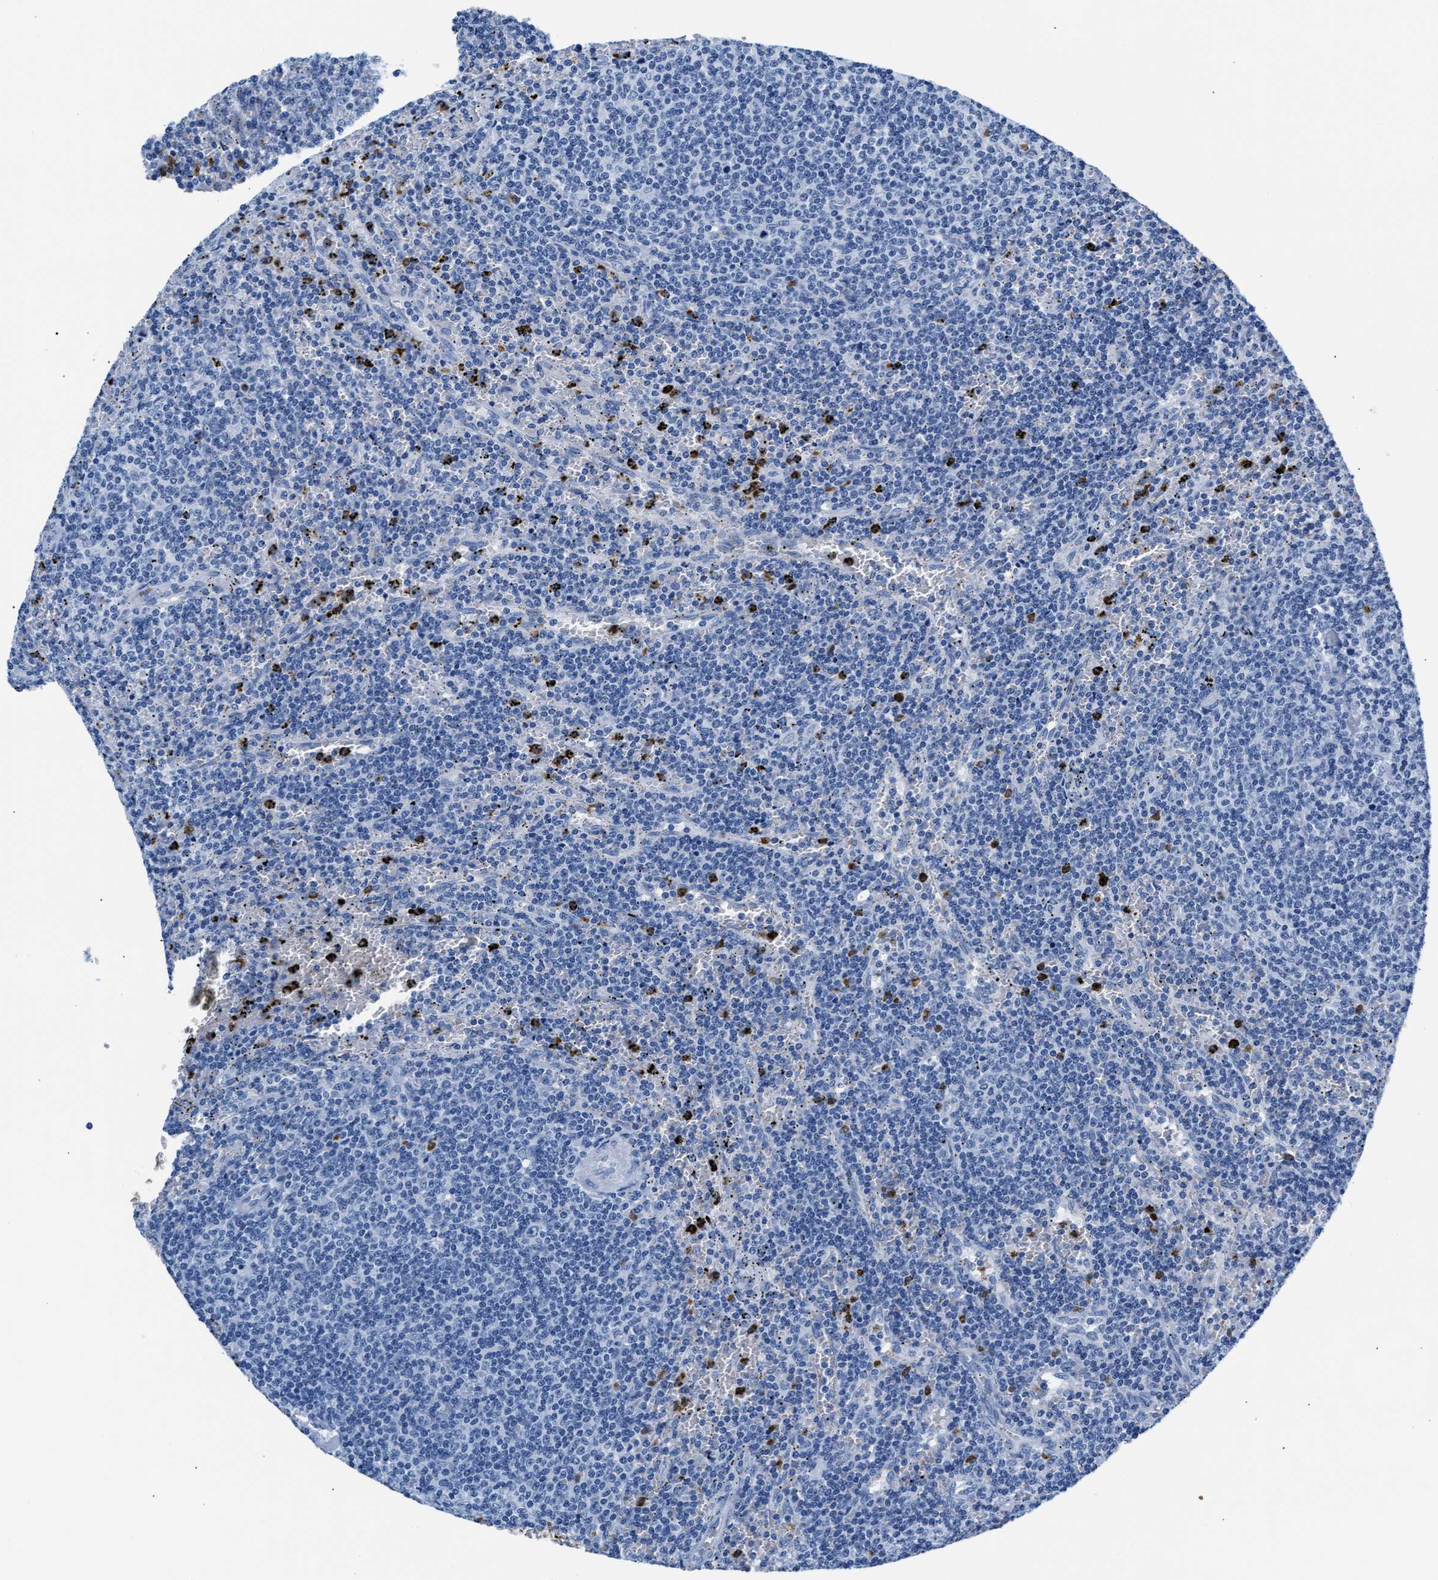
{"staining": {"intensity": "negative", "quantity": "none", "location": "none"}, "tissue": "lymphoma", "cell_type": "Tumor cells", "image_type": "cancer", "snomed": [{"axis": "morphology", "description": "Malignant lymphoma, non-Hodgkin's type, Low grade"}, {"axis": "topography", "description": "Spleen"}], "caption": "The micrograph displays no significant staining in tumor cells of malignant lymphoma, non-Hodgkin's type (low-grade).", "gene": "MMP8", "patient": {"sex": "female", "age": 50}}